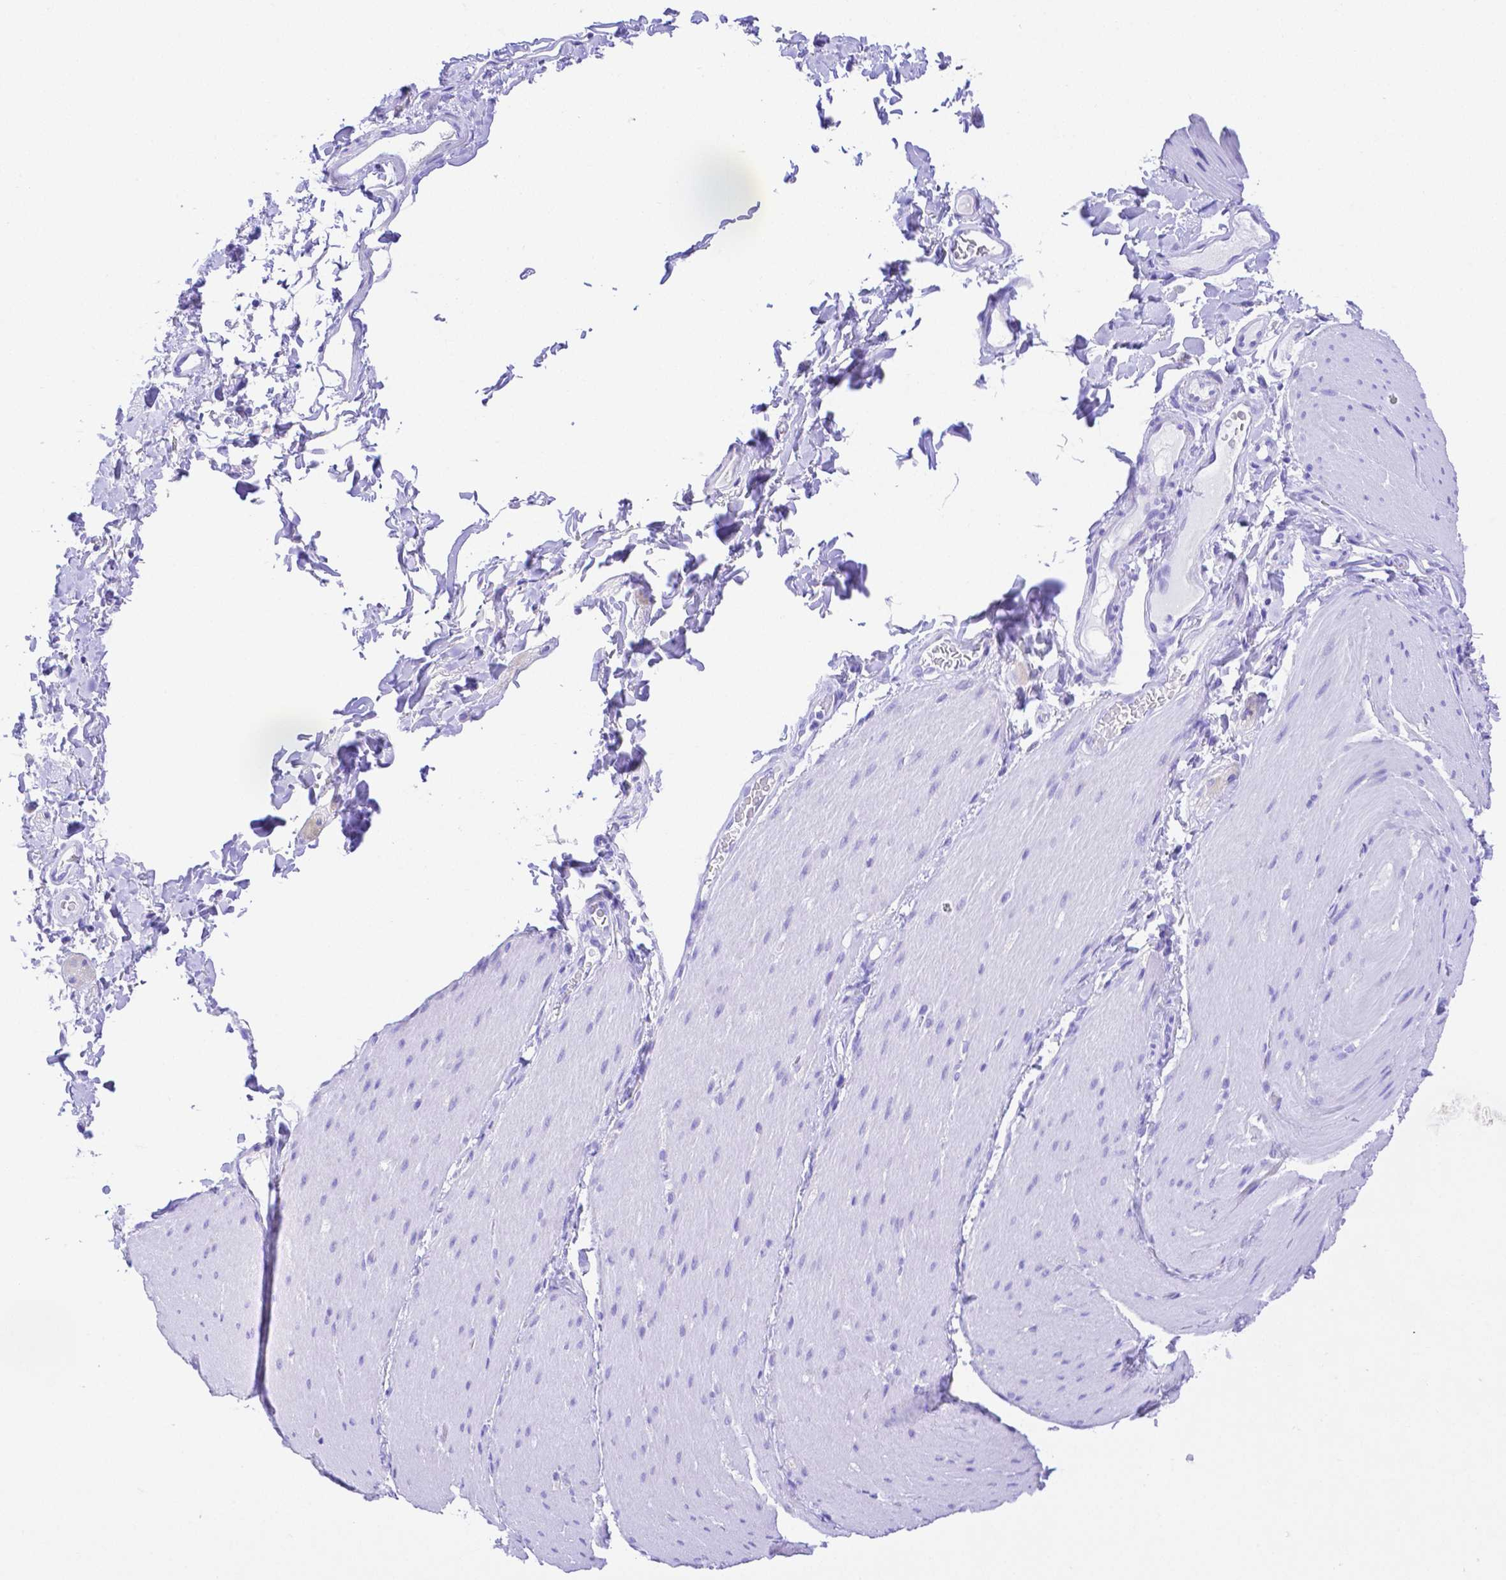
{"staining": {"intensity": "negative", "quantity": "none", "location": "none"}, "tissue": "smooth muscle", "cell_type": "Smooth muscle cells", "image_type": "normal", "snomed": [{"axis": "morphology", "description": "Normal tissue, NOS"}, {"axis": "topography", "description": "Smooth muscle"}, {"axis": "topography", "description": "Colon"}], "caption": "DAB immunohistochemical staining of unremarkable smooth muscle reveals no significant staining in smooth muscle cells. Brightfield microscopy of IHC stained with DAB (brown) and hematoxylin (blue), captured at high magnification.", "gene": "SMR3A", "patient": {"sex": "male", "age": 73}}